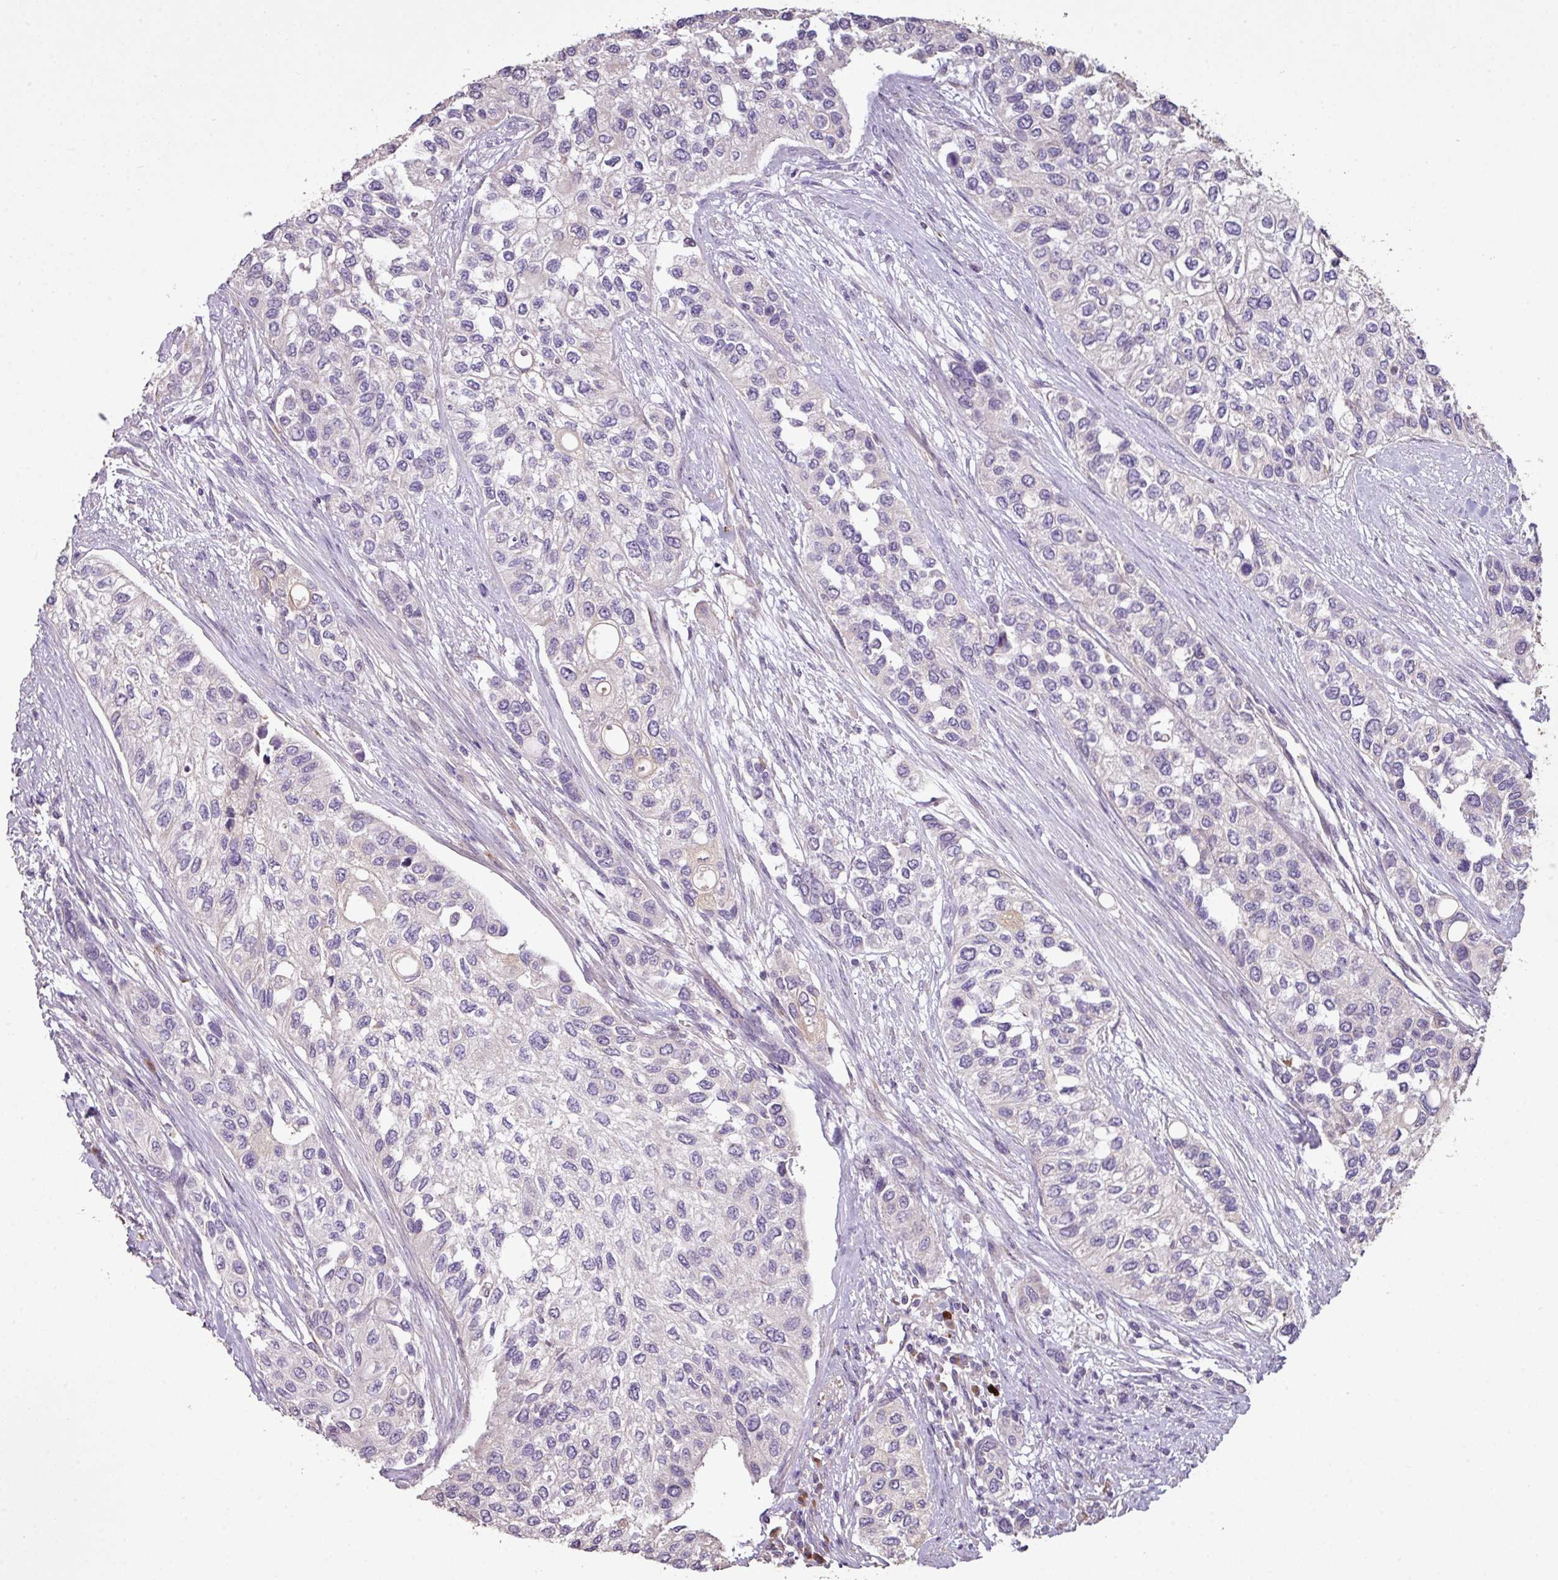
{"staining": {"intensity": "moderate", "quantity": "<25%", "location": "cytoplasmic/membranous"}, "tissue": "urothelial cancer", "cell_type": "Tumor cells", "image_type": "cancer", "snomed": [{"axis": "morphology", "description": "Normal tissue, NOS"}, {"axis": "morphology", "description": "Urothelial carcinoma, High grade"}, {"axis": "topography", "description": "Vascular tissue"}, {"axis": "topography", "description": "Urinary bladder"}], "caption": "Urothelial cancer stained with a brown dye demonstrates moderate cytoplasmic/membranous positive expression in approximately <25% of tumor cells.", "gene": "NHSL2", "patient": {"sex": "female", "age": 56}}